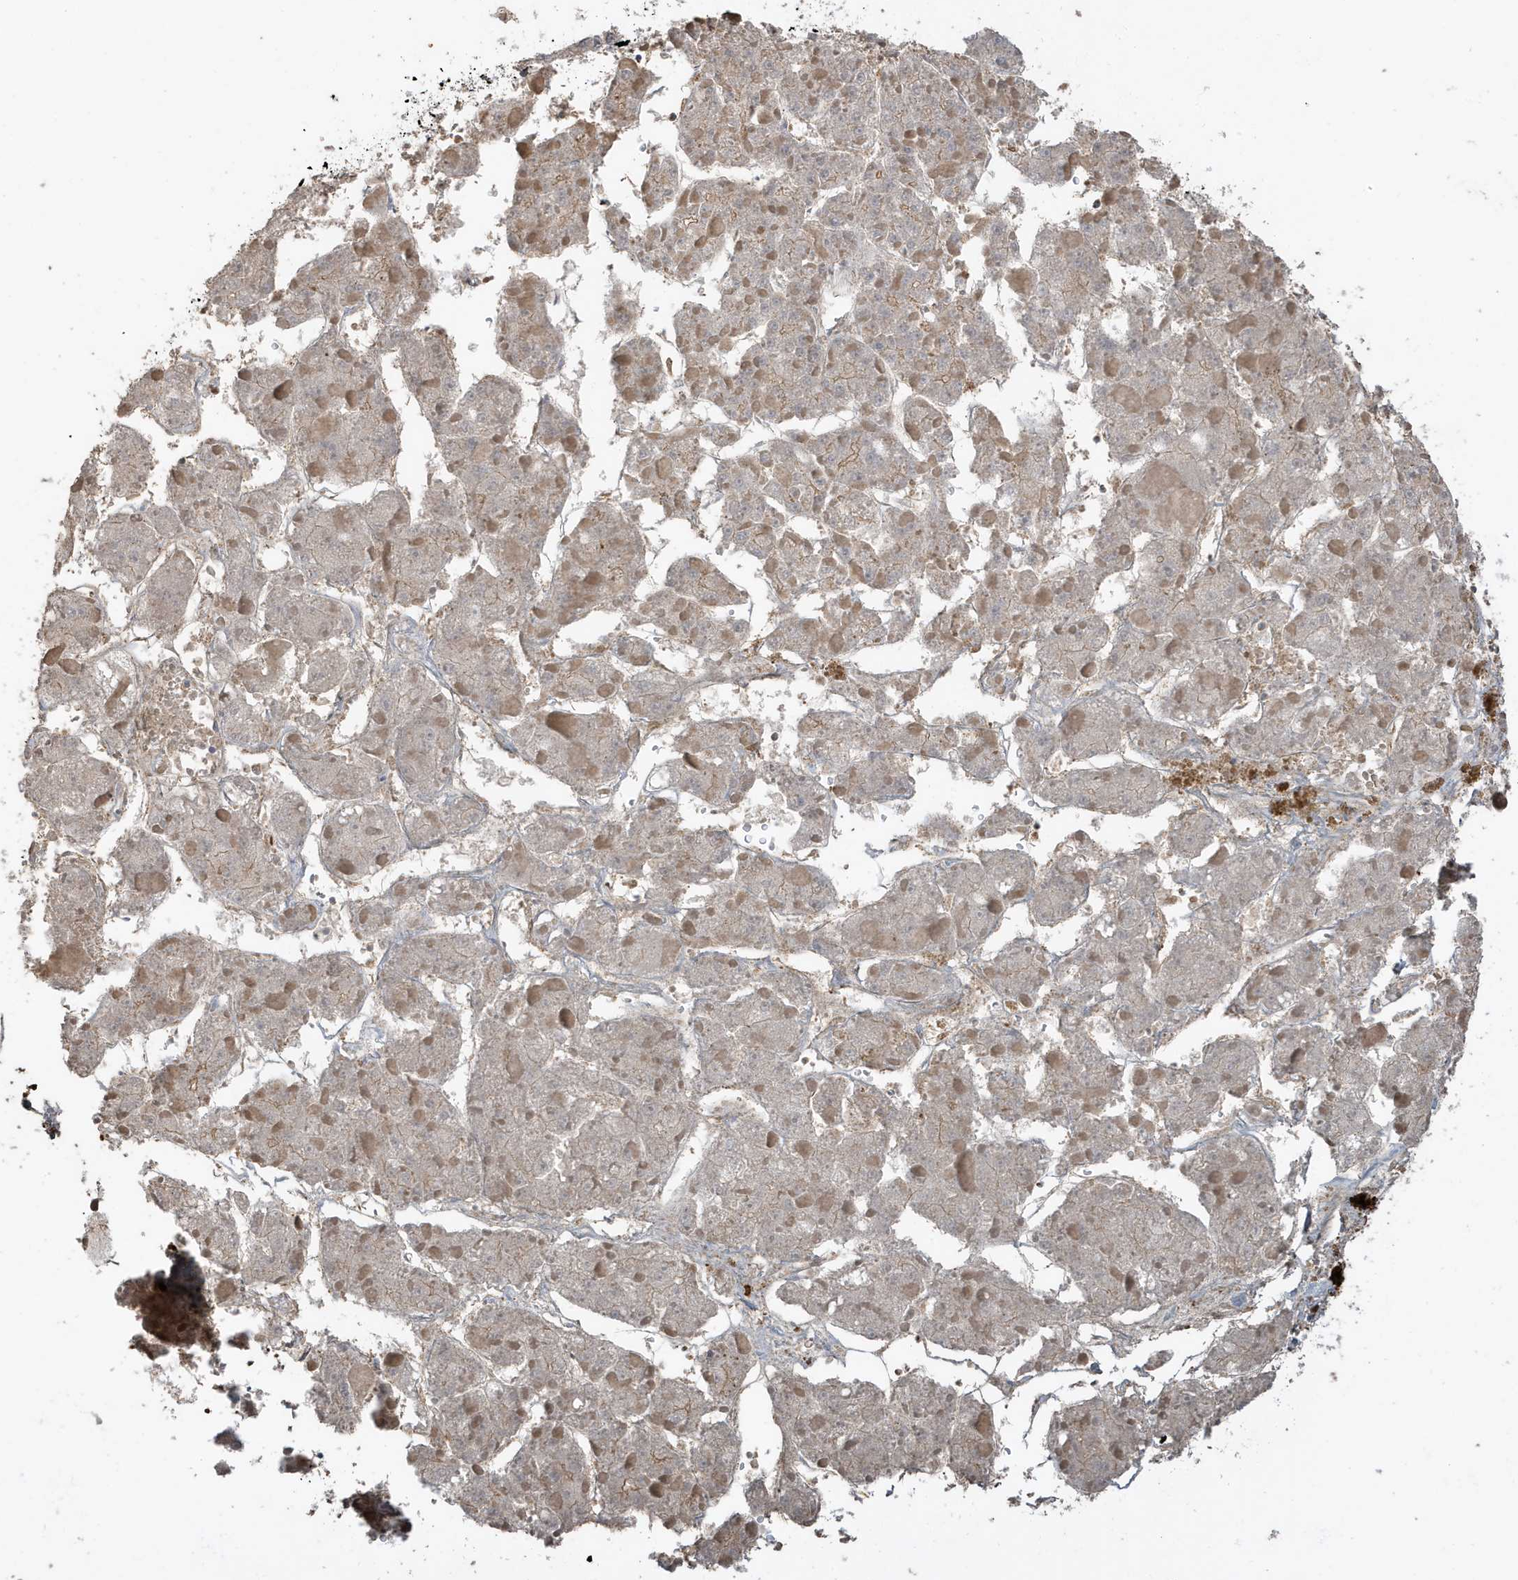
{"staining": {"intensity": "negative", "quantity": "none", "location": "none"}, "tissue": "liver cancer", "cell_type": "Tumor cells", "image_type": "cancer", "snomed": [{"axis": "morphology", "description": "Carcinoma, Hepatocellular, NOS"}, {"axis": "topography", "description": "Liver"}], "caption": "Human liver cancer (hepatocellular carcinoma) stained for a protein using immunohistochemistry shows no positivity in tumor cells.", "gene": "PRRT3", "patient": {"sex": "female", "age": 73}}